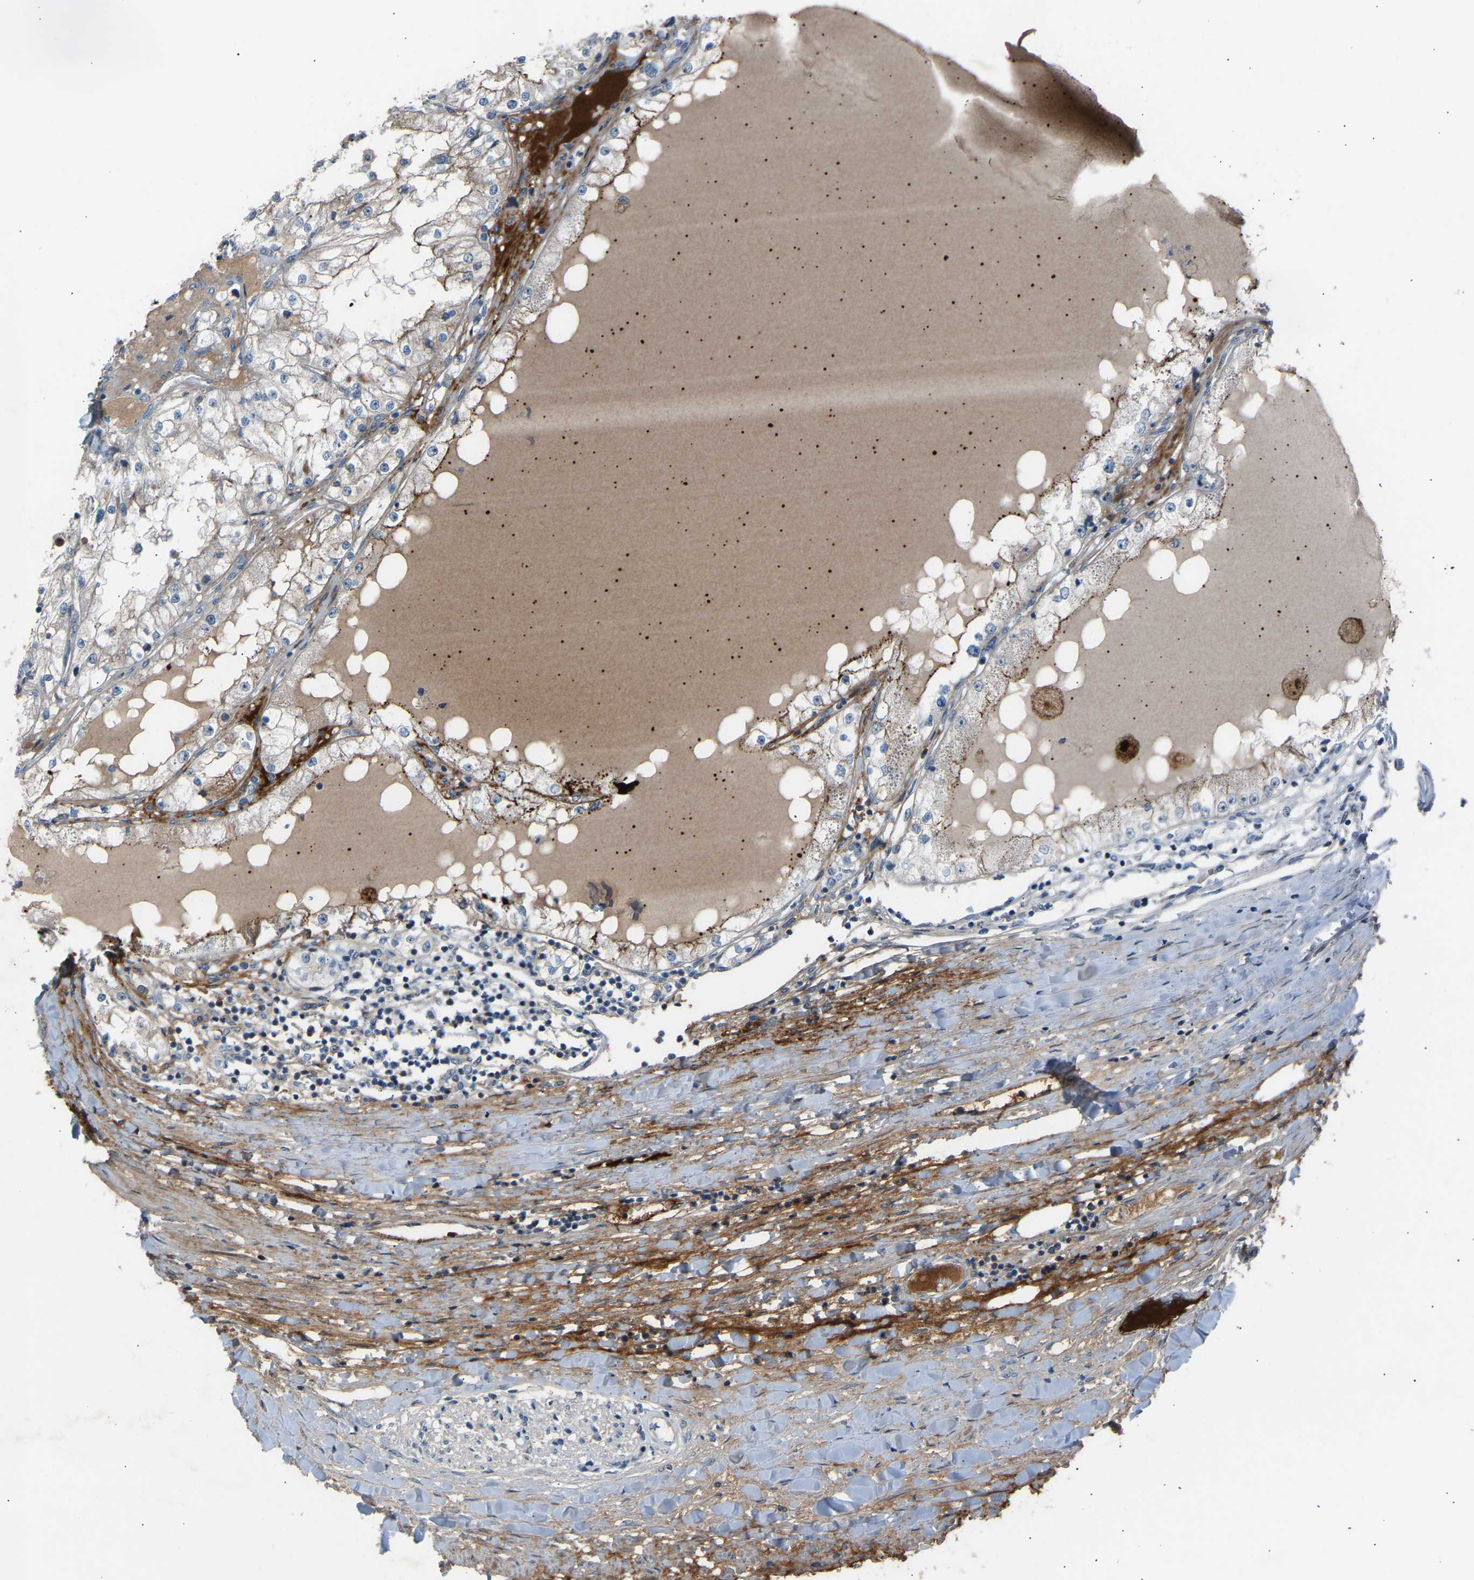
{"staining": {"intensity": "negative", "quantity": "none", "location": "none"}, "tissue": "renal cancer", "cell_type": "Tumor cells", "image_type": "cancer", "snomed": [{"axis": "morphology", "description": "Adenocarcinoma, NOS"}, {"axis": "topography", "description": "Kidney"}], "caption": "High power microscopy histopathology image of an IHC histopathology image of renal adenocarcinoma, revealing no significant positivity in tumor cells.", "gene": "VPS41", "patient": {"sex": "male", "age": 68}}